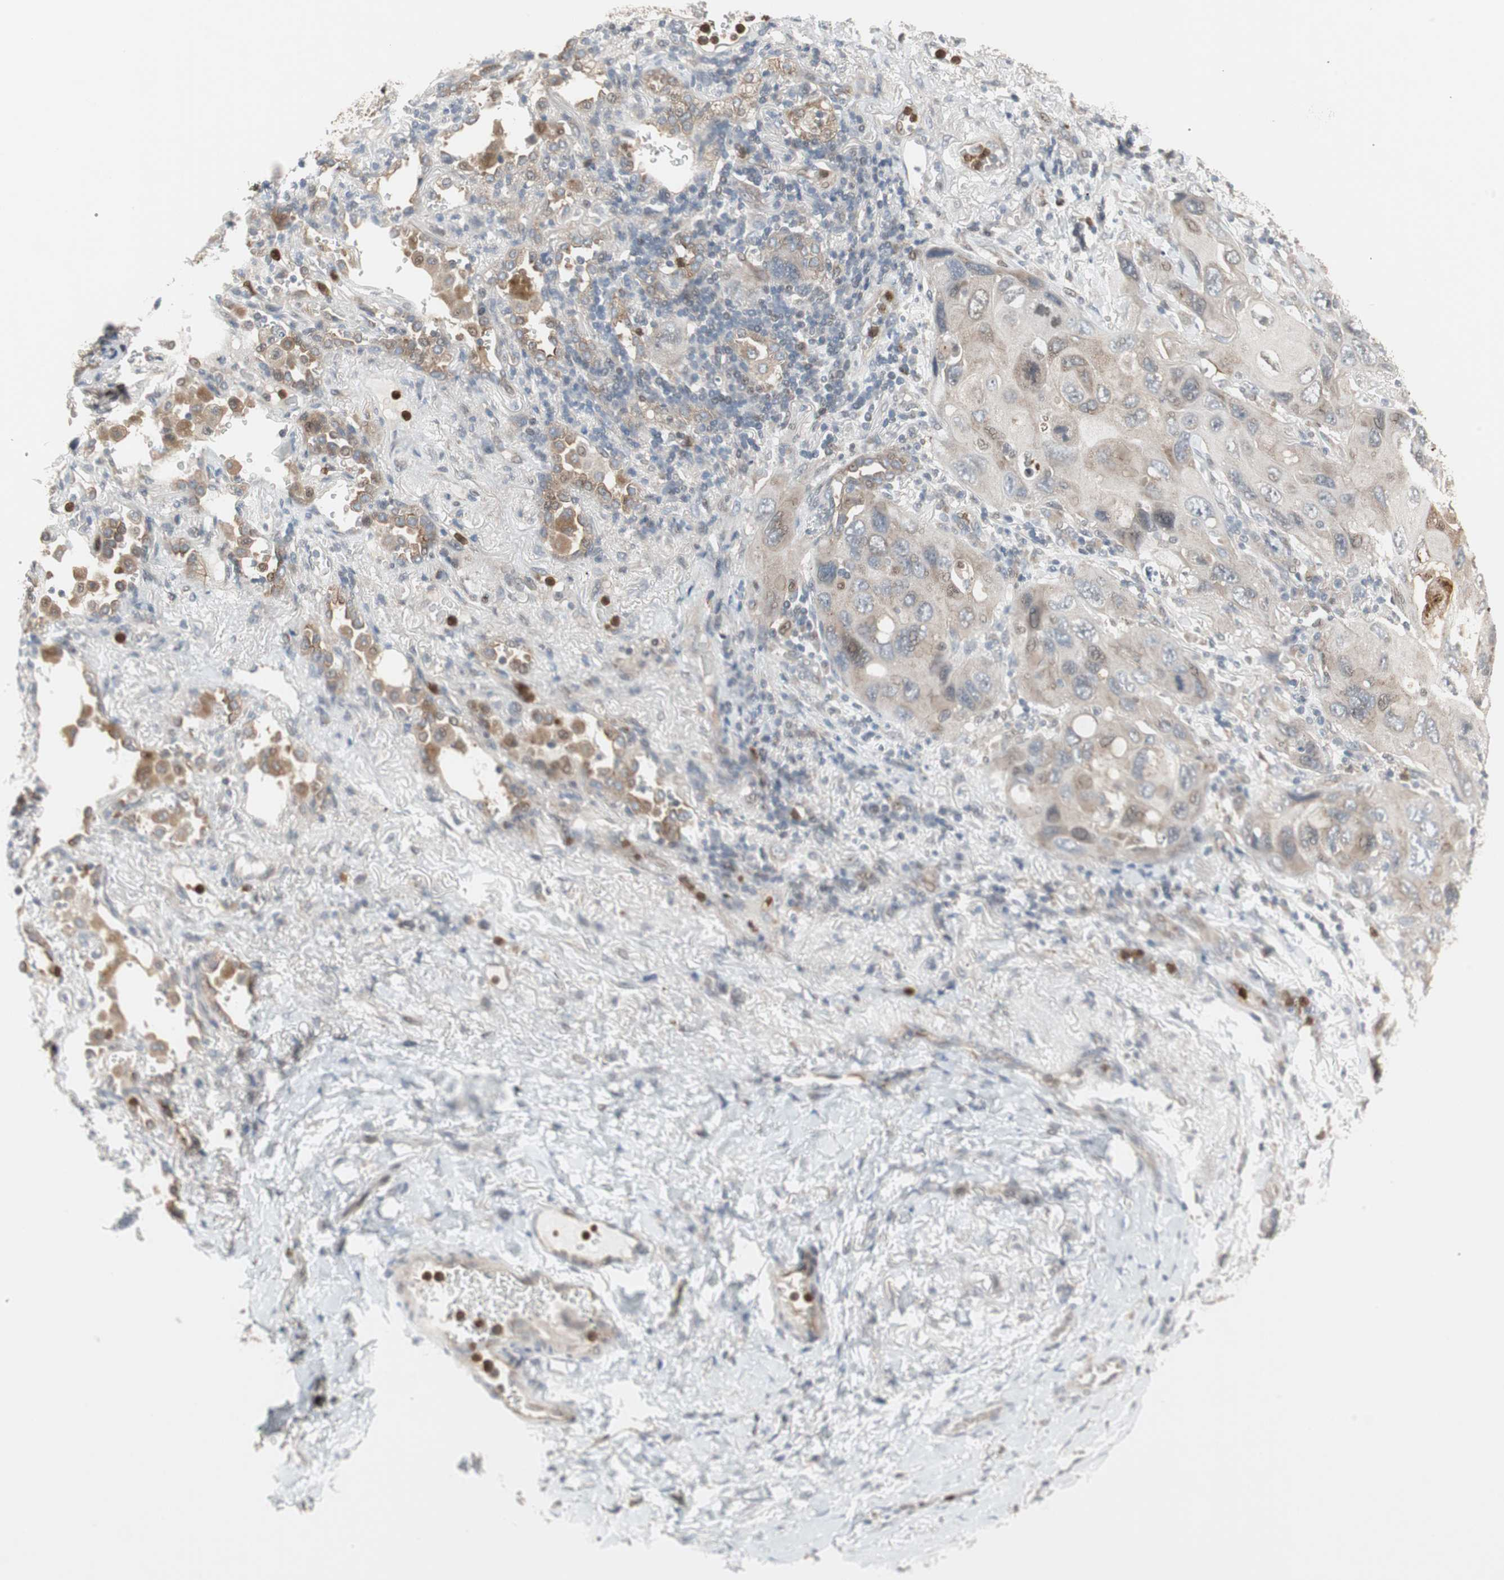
{"staining": {"intensity": "weak", "quantity": "25%-75%", "location": "cytoplasmic/membranous"}, "tissue": "lung cancer", "cell_type": "Tumor cells", "image_type": "cancer", "snomed": [{"axis": "morphology", "description": "Squamous cell carcinoma, NOS"}, {"axis": "topography", "description": "Lung"}], "caption": "Immunohistochemistry histopathology image of human squamous cell carcinoma (lung) stained for a protein (brown), which exhibits low levels of weak cytoplasmic/membranous expression in approximately 25%-75% of tumor cells.", "gene": "SNX4", "patient": {"sex": "female", "age": 73}}